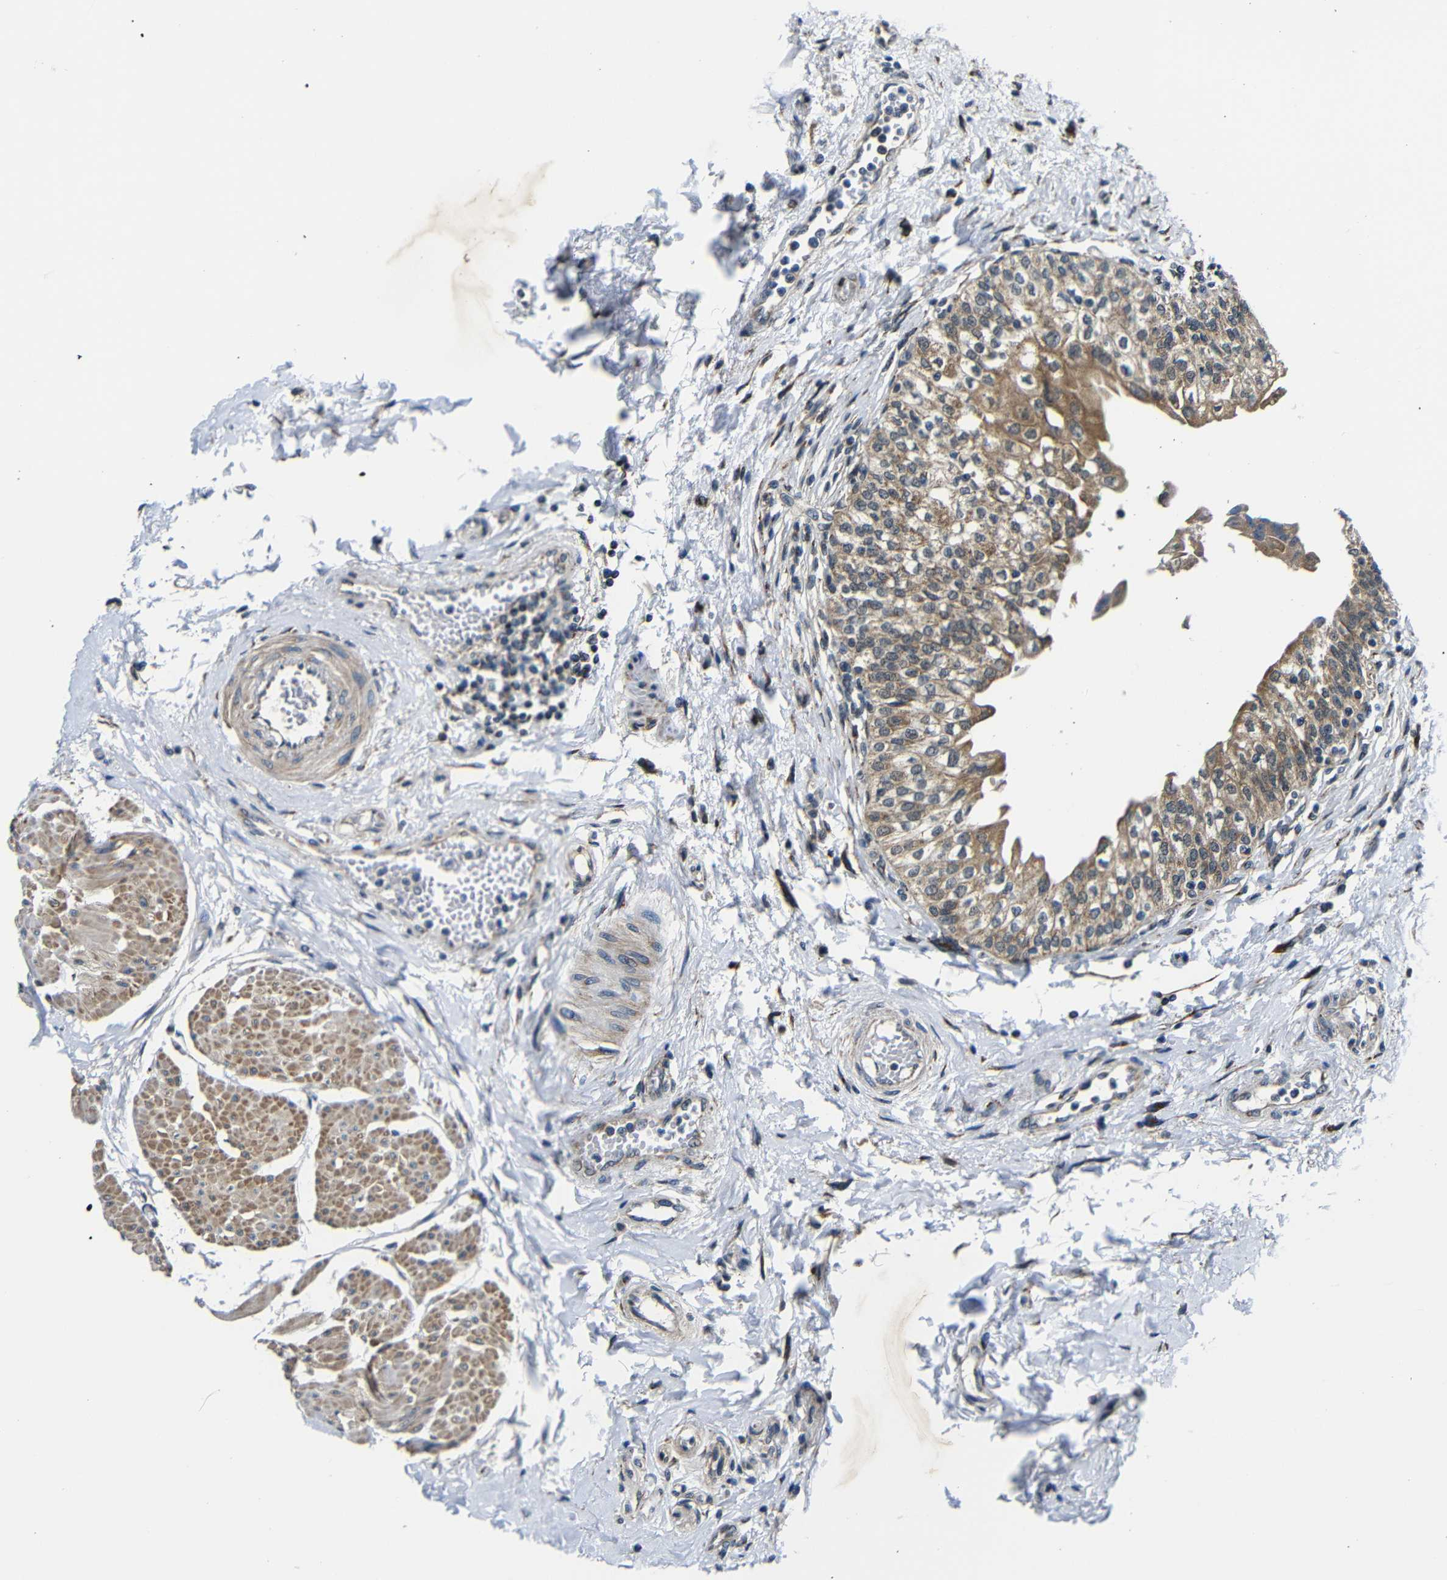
{"staining": {"intensity": "moderate", "quantity": ">75%", "location": "cytoplasmic/membranous"}, "tissue": "urinary bladder", "cell_type": "Urothelial cells", "image_type": "normal", "snomed": [{"axis": "morphology", "description": "Normal tissue, NOS"}, {"axis": "topography", "description": "Urinary bladder"}], "caption": "Approximately >75% of urothelial cells in unremarkable human urinary bladder exhibit moderate cytoplasmic/membranous protein staining as visualized by brown immunohistochemical staining.", "gene": "FKBP14", "patient": {"sex": "male", "age": 55}}